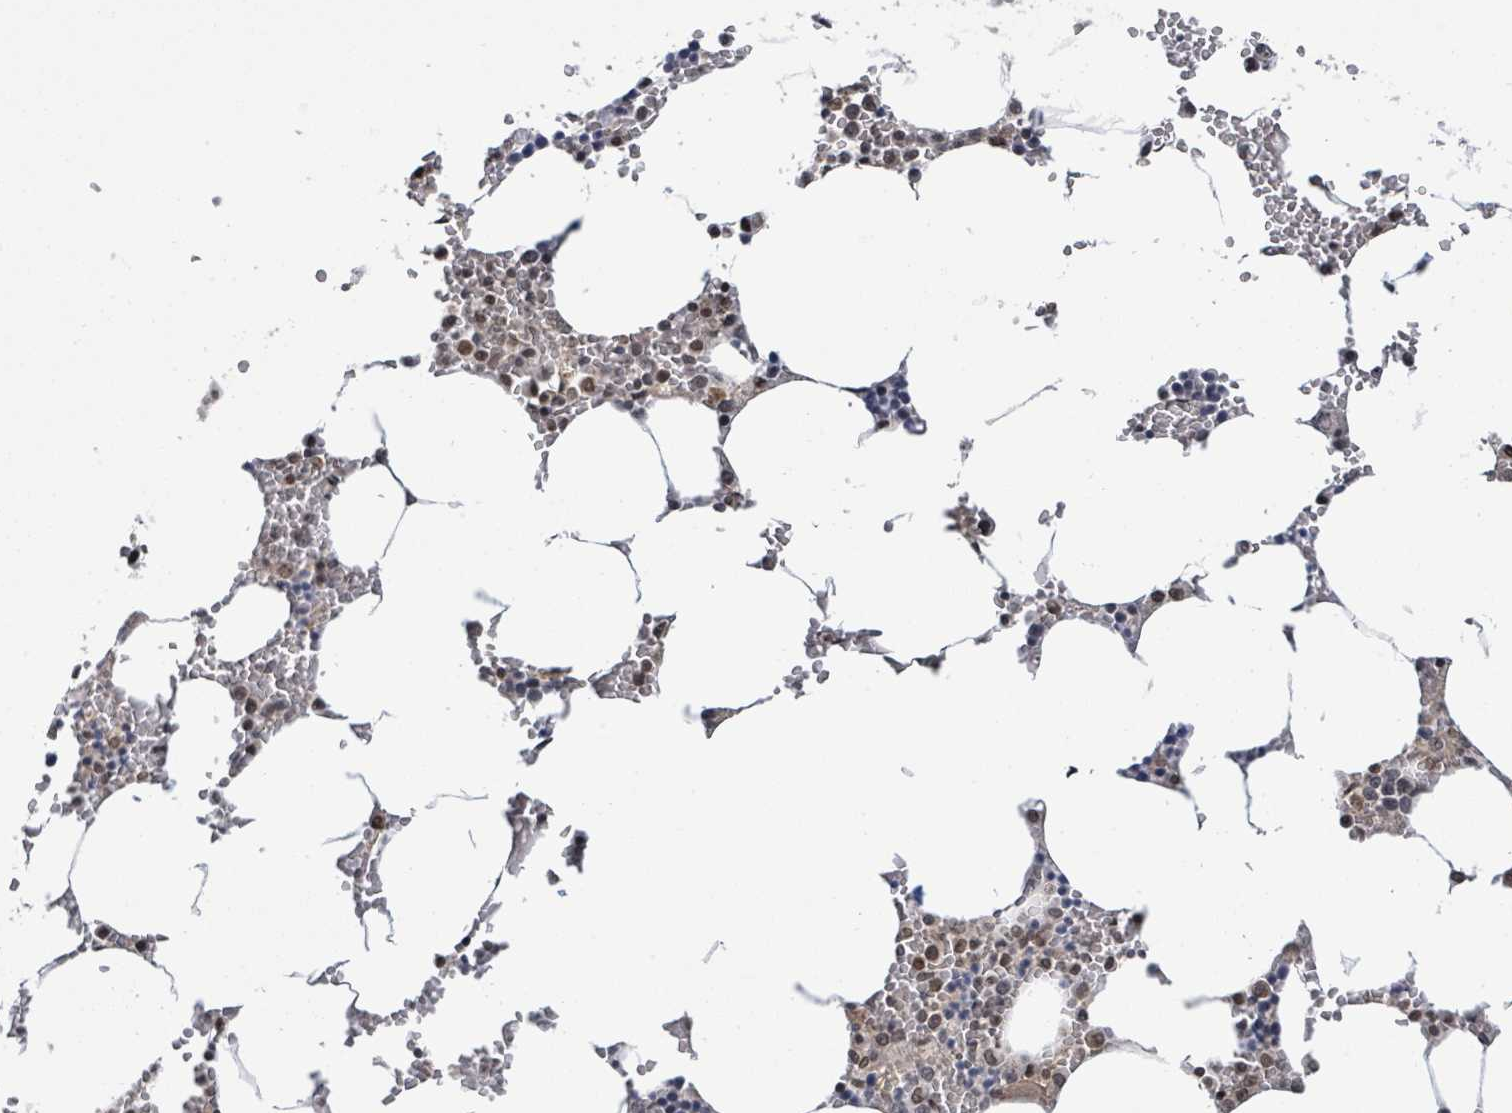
{"staining": {"intensity": "moderate", "quantity": "<25%", "location": "nuclear"}, "tissue": "bone marrow", "cell_type": "Hematopoietic cells", "image_type": "normal", "snomed": [{"axis": "morphology", "description": "Normal tissue, NOS"}, {"axis": "topography", "description": "Bone marrow"}], "caption": "Hematopoietic cells display moderate nuclear positivity in about <25% of cells in unremarkable bone marrow. (DAB IHC, brown staining for protein, blue staining for nuclei).", "gene": "SBF2", "patient": {"sex": "male", "age": 70}}